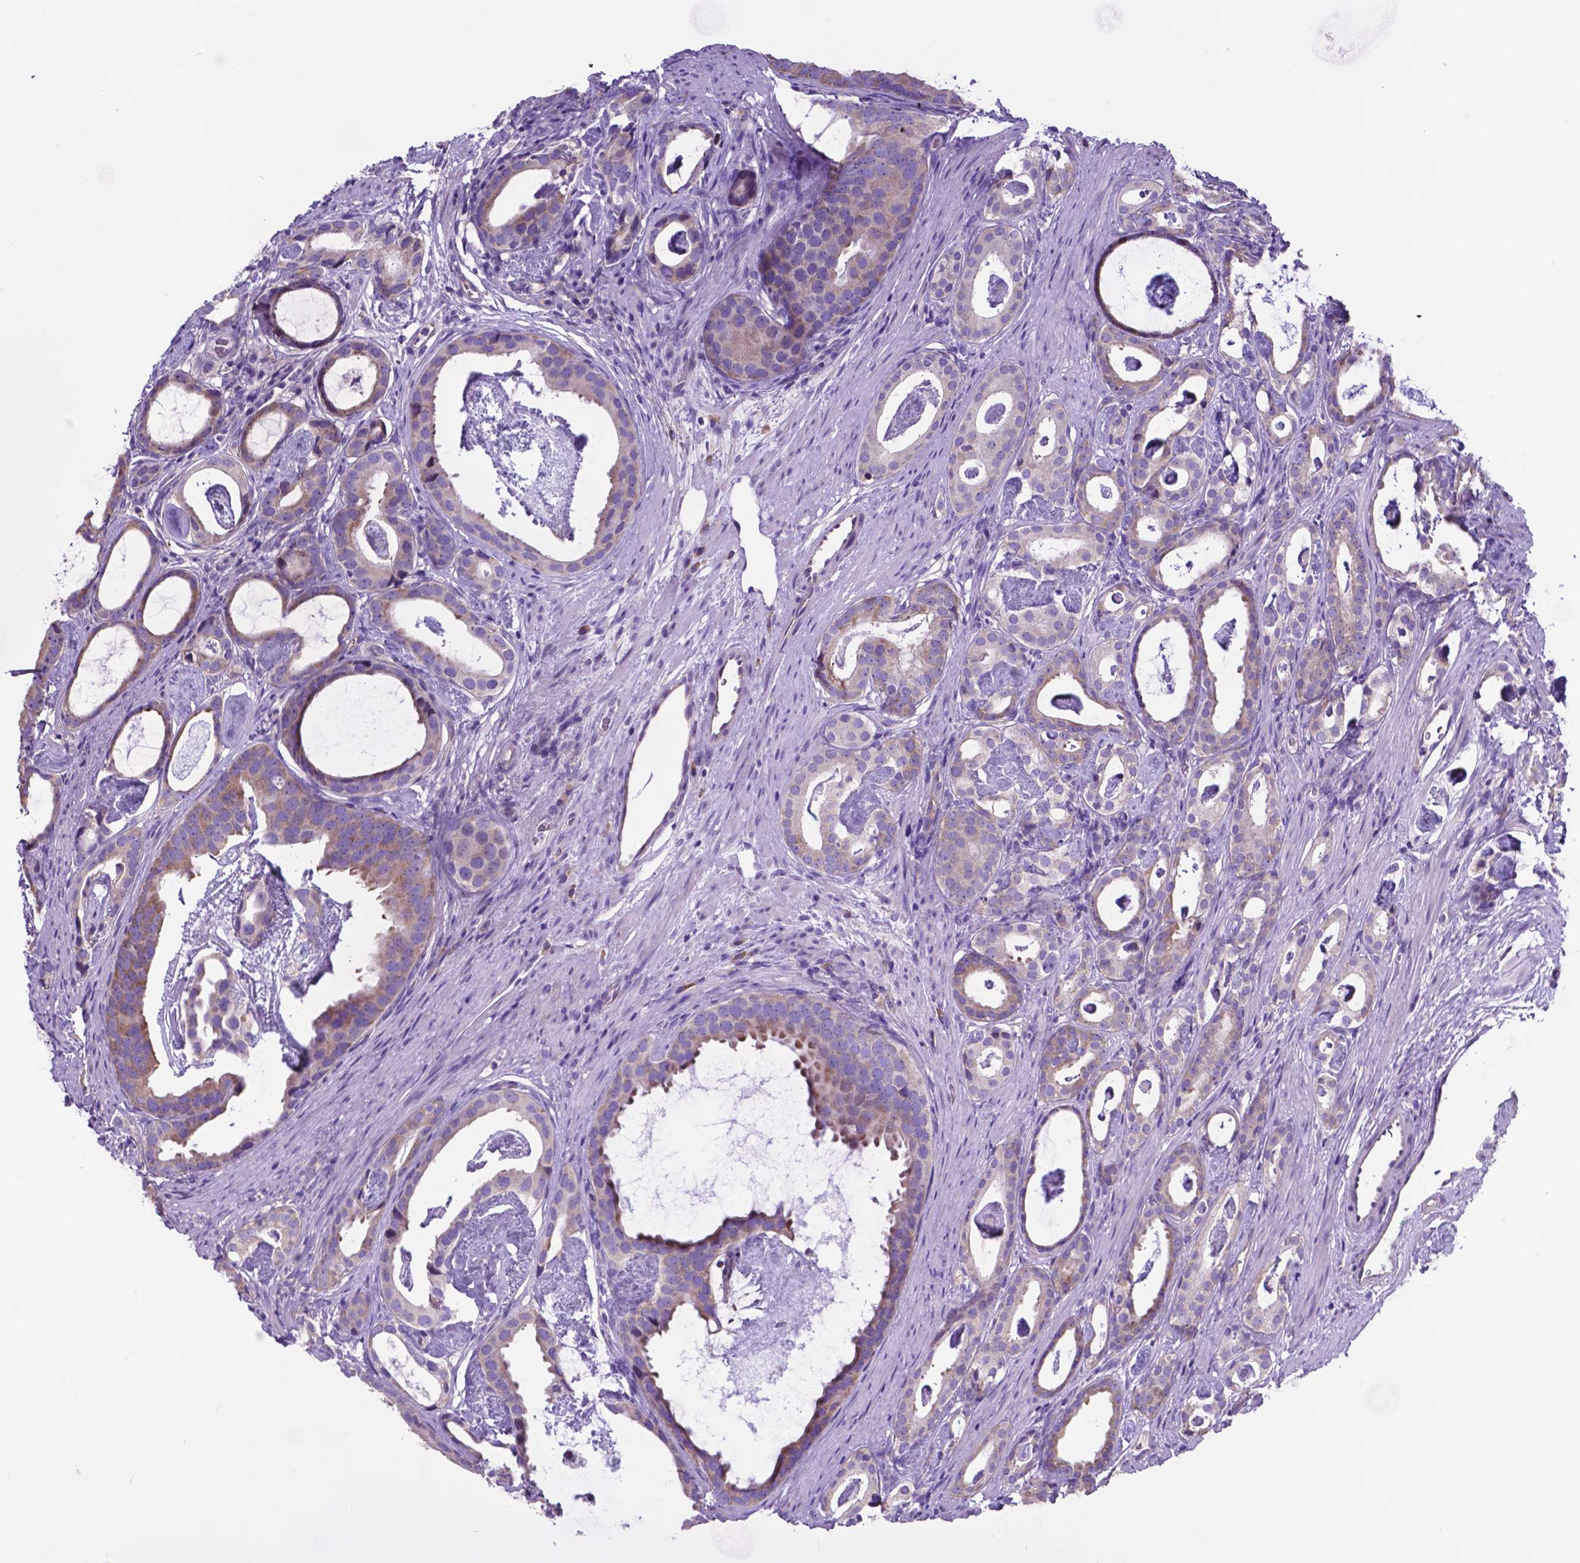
{"staining": {"intensity": "moderate", "quantity": "<25%", "location": "cytoplasmic/membranous"}, "tissue": "prostate cancer", "cell_type": "Tumor cells", "image_type": "cancer", "snomed": [{"axis": "morphology", "description": "Adenocarcinoma, Low grade"}, {"axis": "topography", "description": "Prostate and seminal vesicle, NOS"}], "caption": "IHC of prostate low-grade adenocarcinoma exhibits low levels of moderate cytoplasmic/membranous staining in about <25% of tumor cells.", "gene": "RPL6", "patient": {"sex": "male", "age": 71}}